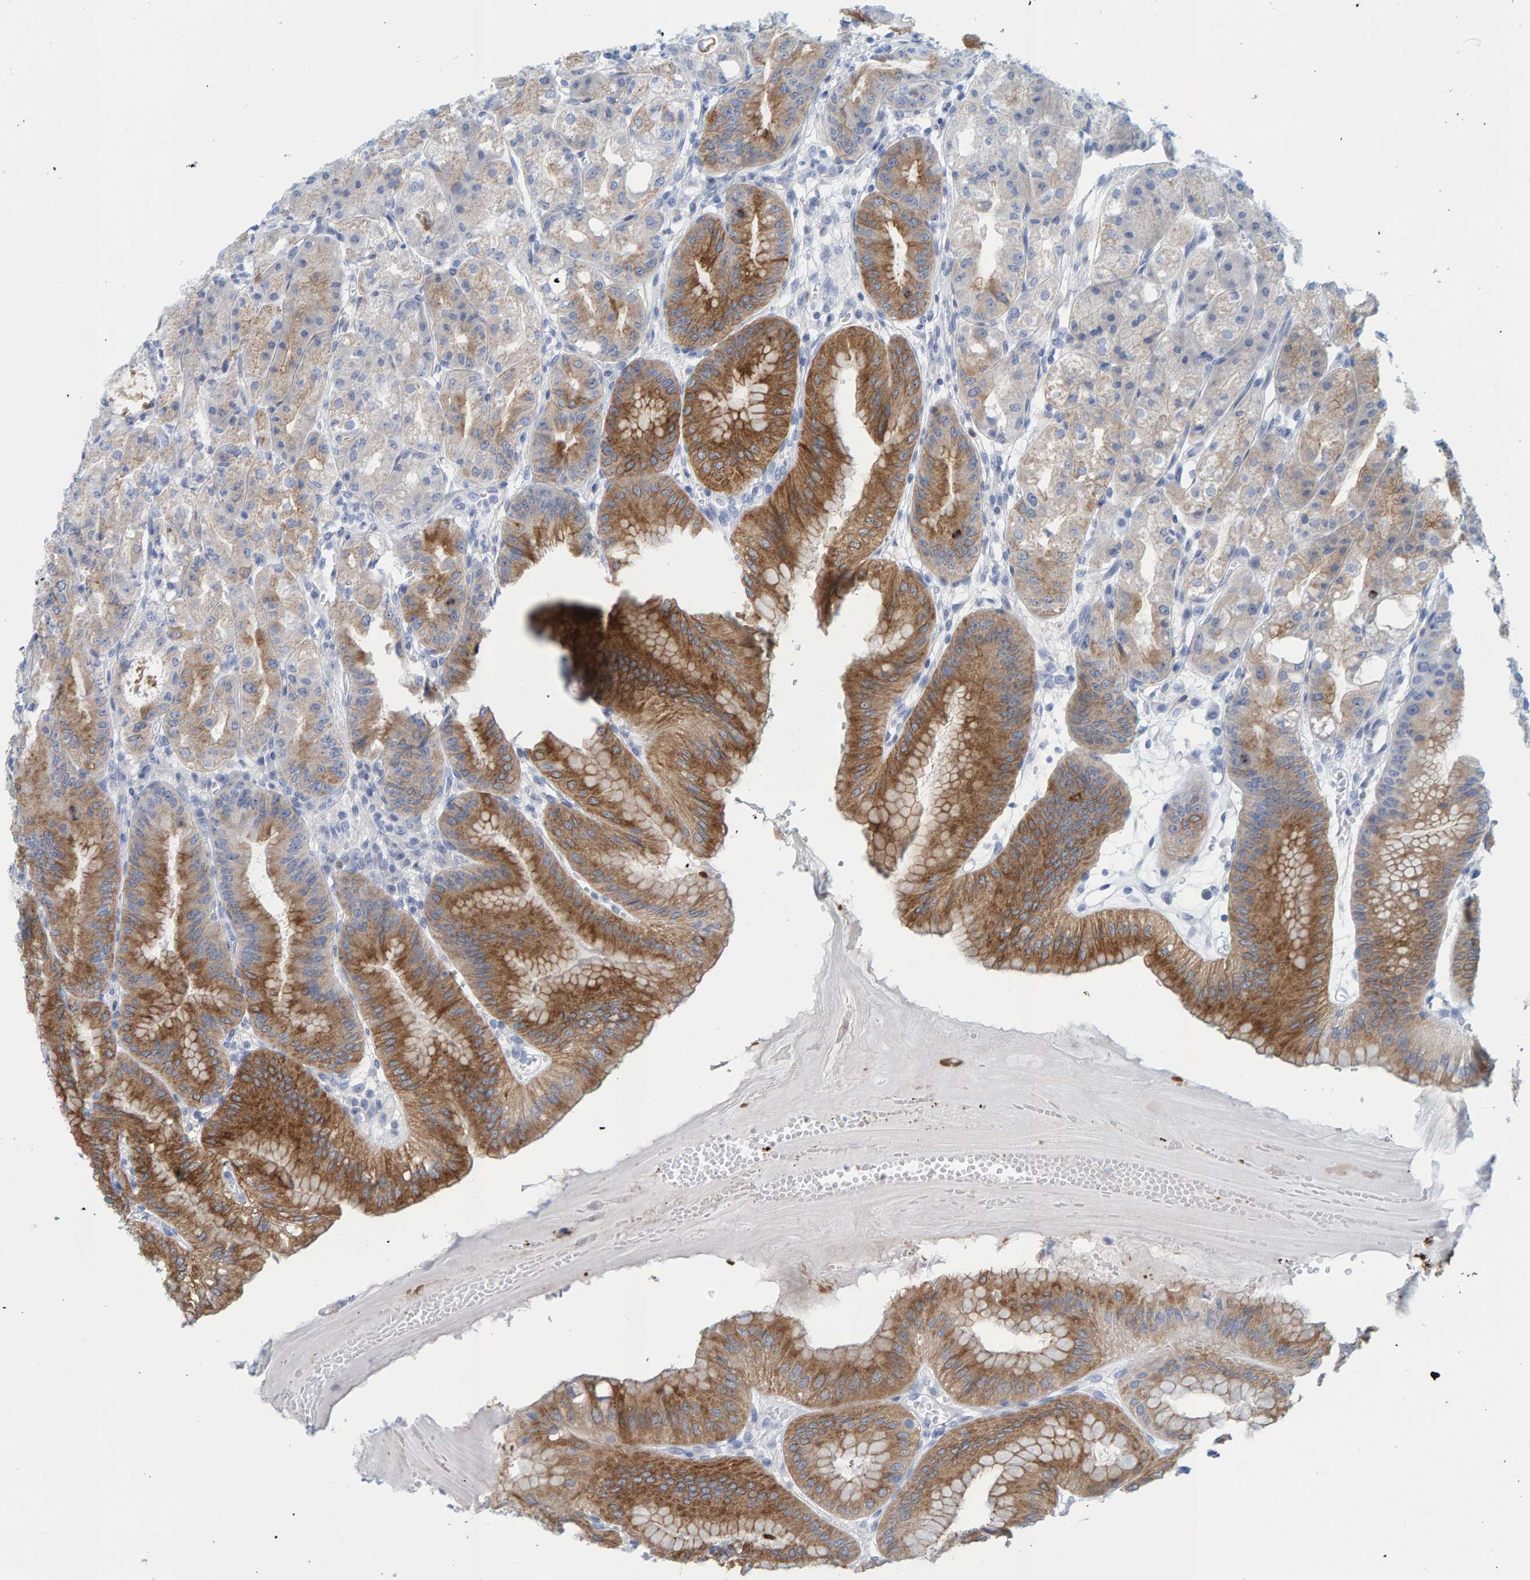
{"staining": {"intensity": "moderate", "quantity": "25%-75%", "location": "cytoplasmic/membranous"}, "tissue": "stomach", "cell_type": "Glandular cells", "image_type": "normal", "snomed": [{"axis": "morphology", "description": "Normal tissue, NOS"}, {"axis": "topography", "description": "Stomach, lower"}], "caption": "DAB (3,3'-diaminobenzidine) immunohistochemical staining of normal stomach displays moderate cytoplasmic/membranous protein expression in approximately 25%-75% of glandular cells.", "gene": "KLHL11", "patient": {"sex": "male", "age": 71}}